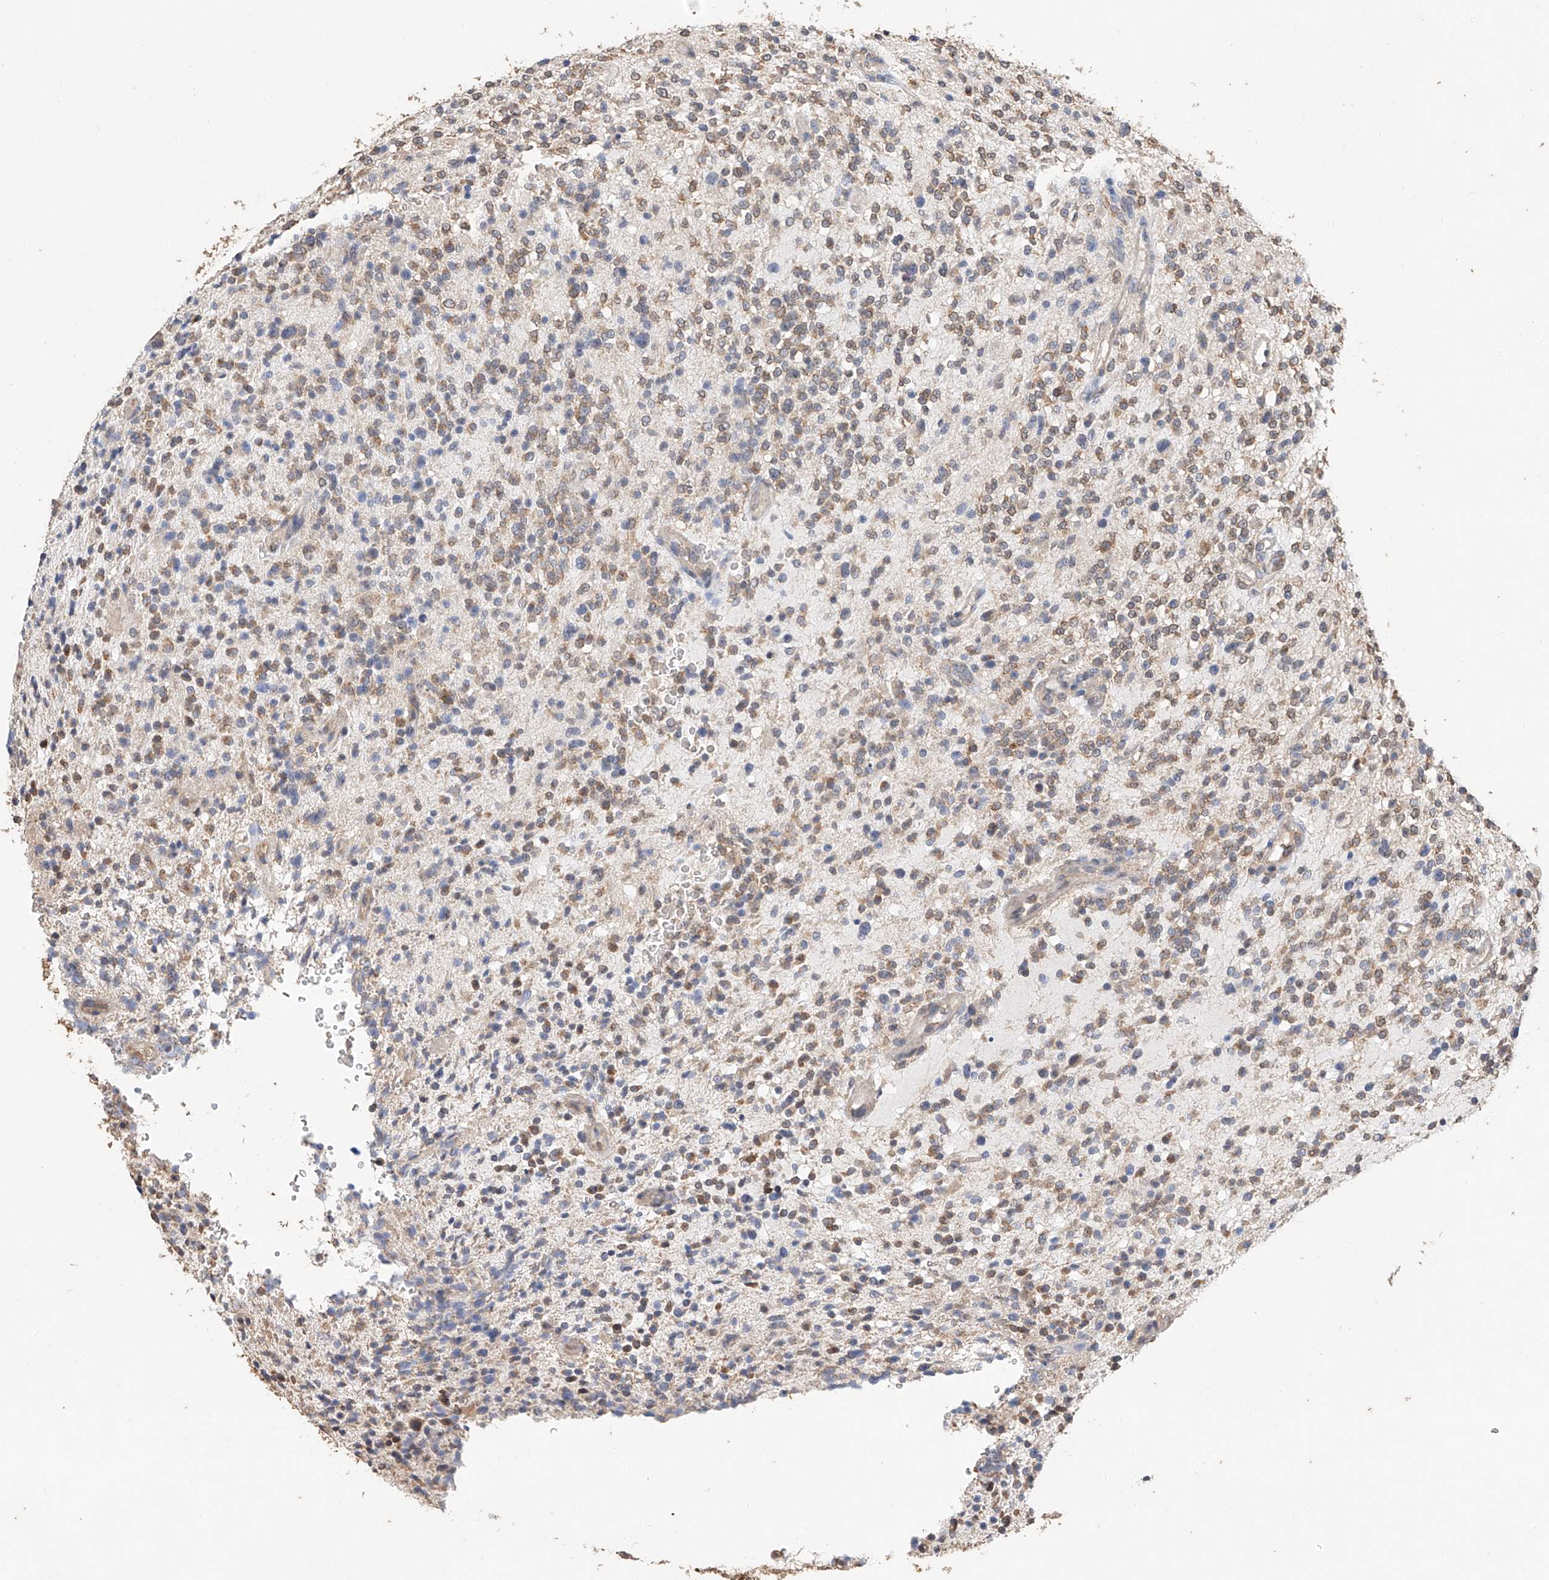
{"staining": {"intensity": "weak", "quantity": ">75%", "location": "cytoplasmic/membranous"}, "tissue": "glioma", "cell_type": "Tumor cells", "image_type": "cancer", "snomed": [{"axis": "morphology", "description": "Glioma, malignant, High grade"}, {"axis": "topography", "description": "Brain"}], "caption": "Immunohistochemistry (IHC) of high-grade glioma (malignant) shows low levels of weak cytoplasmic/membranous staining in about >75% of tumor cells.", "gene": "CERS4", "patient": {"sex": "male", "age": 48}}